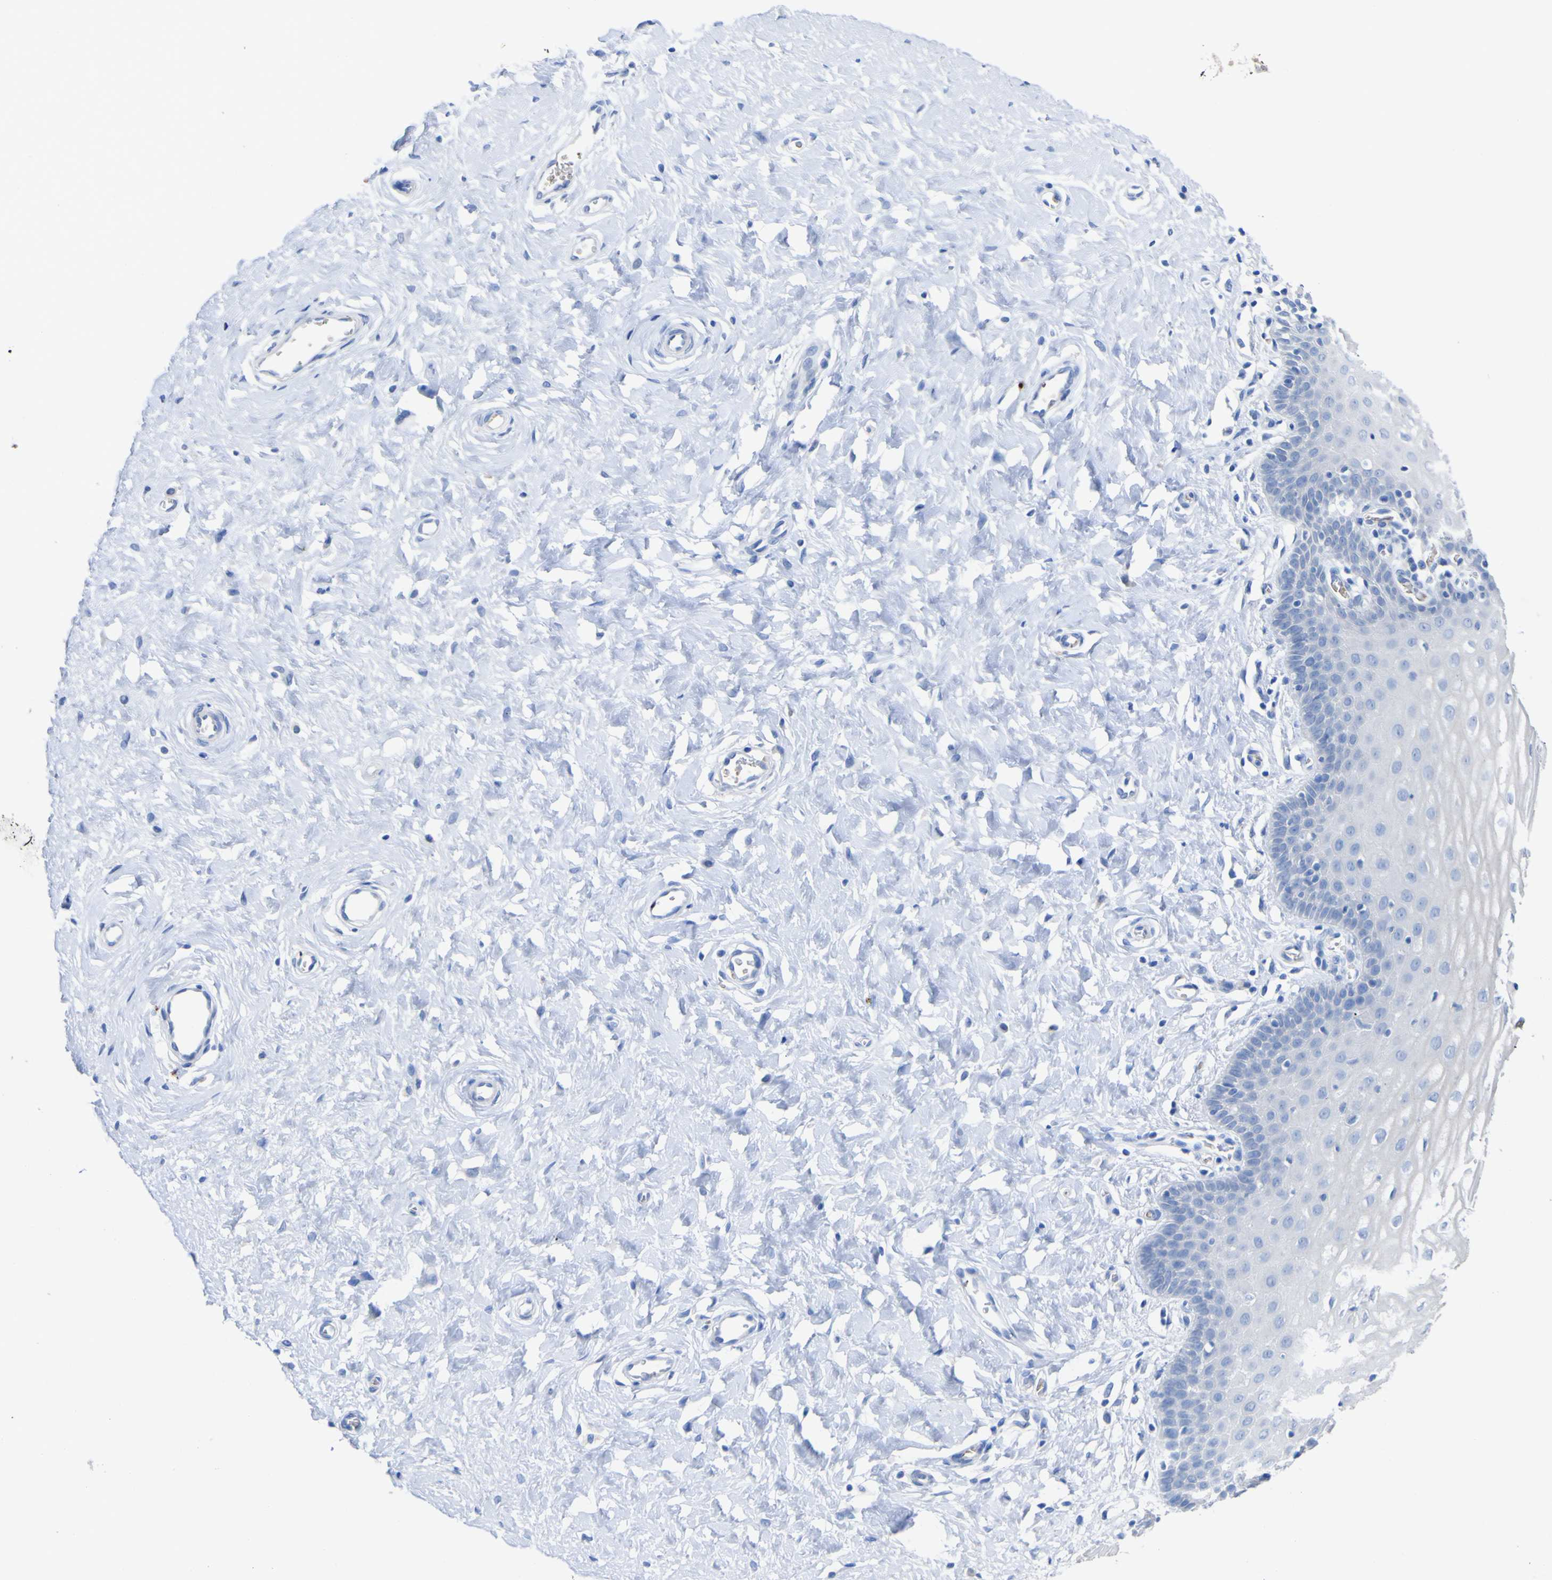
{"staining": {"intensity": "negative", "quantity": "none", "location": "none"}, "tissue": "cervix", "cell_type": "Glandular cells", "image_type": "normal", "snomed": [{"axis": "morphology", "description": "Normal tissue, NOS"}, {"axis": "topography", "description": "Cervix"}], "caption": "Normal cervix was stained to show a protein in brown. There is no significant expression in glandular cells. The staining was performed using DAB (3,3'-diaminobenzidine) to visualize the protein expression in brown, while the nuclei were stained in blue with hematoxylin (Magnification: 20x).", "gene": "GCM1", "patient": {"sex": "female", "age": 55}}